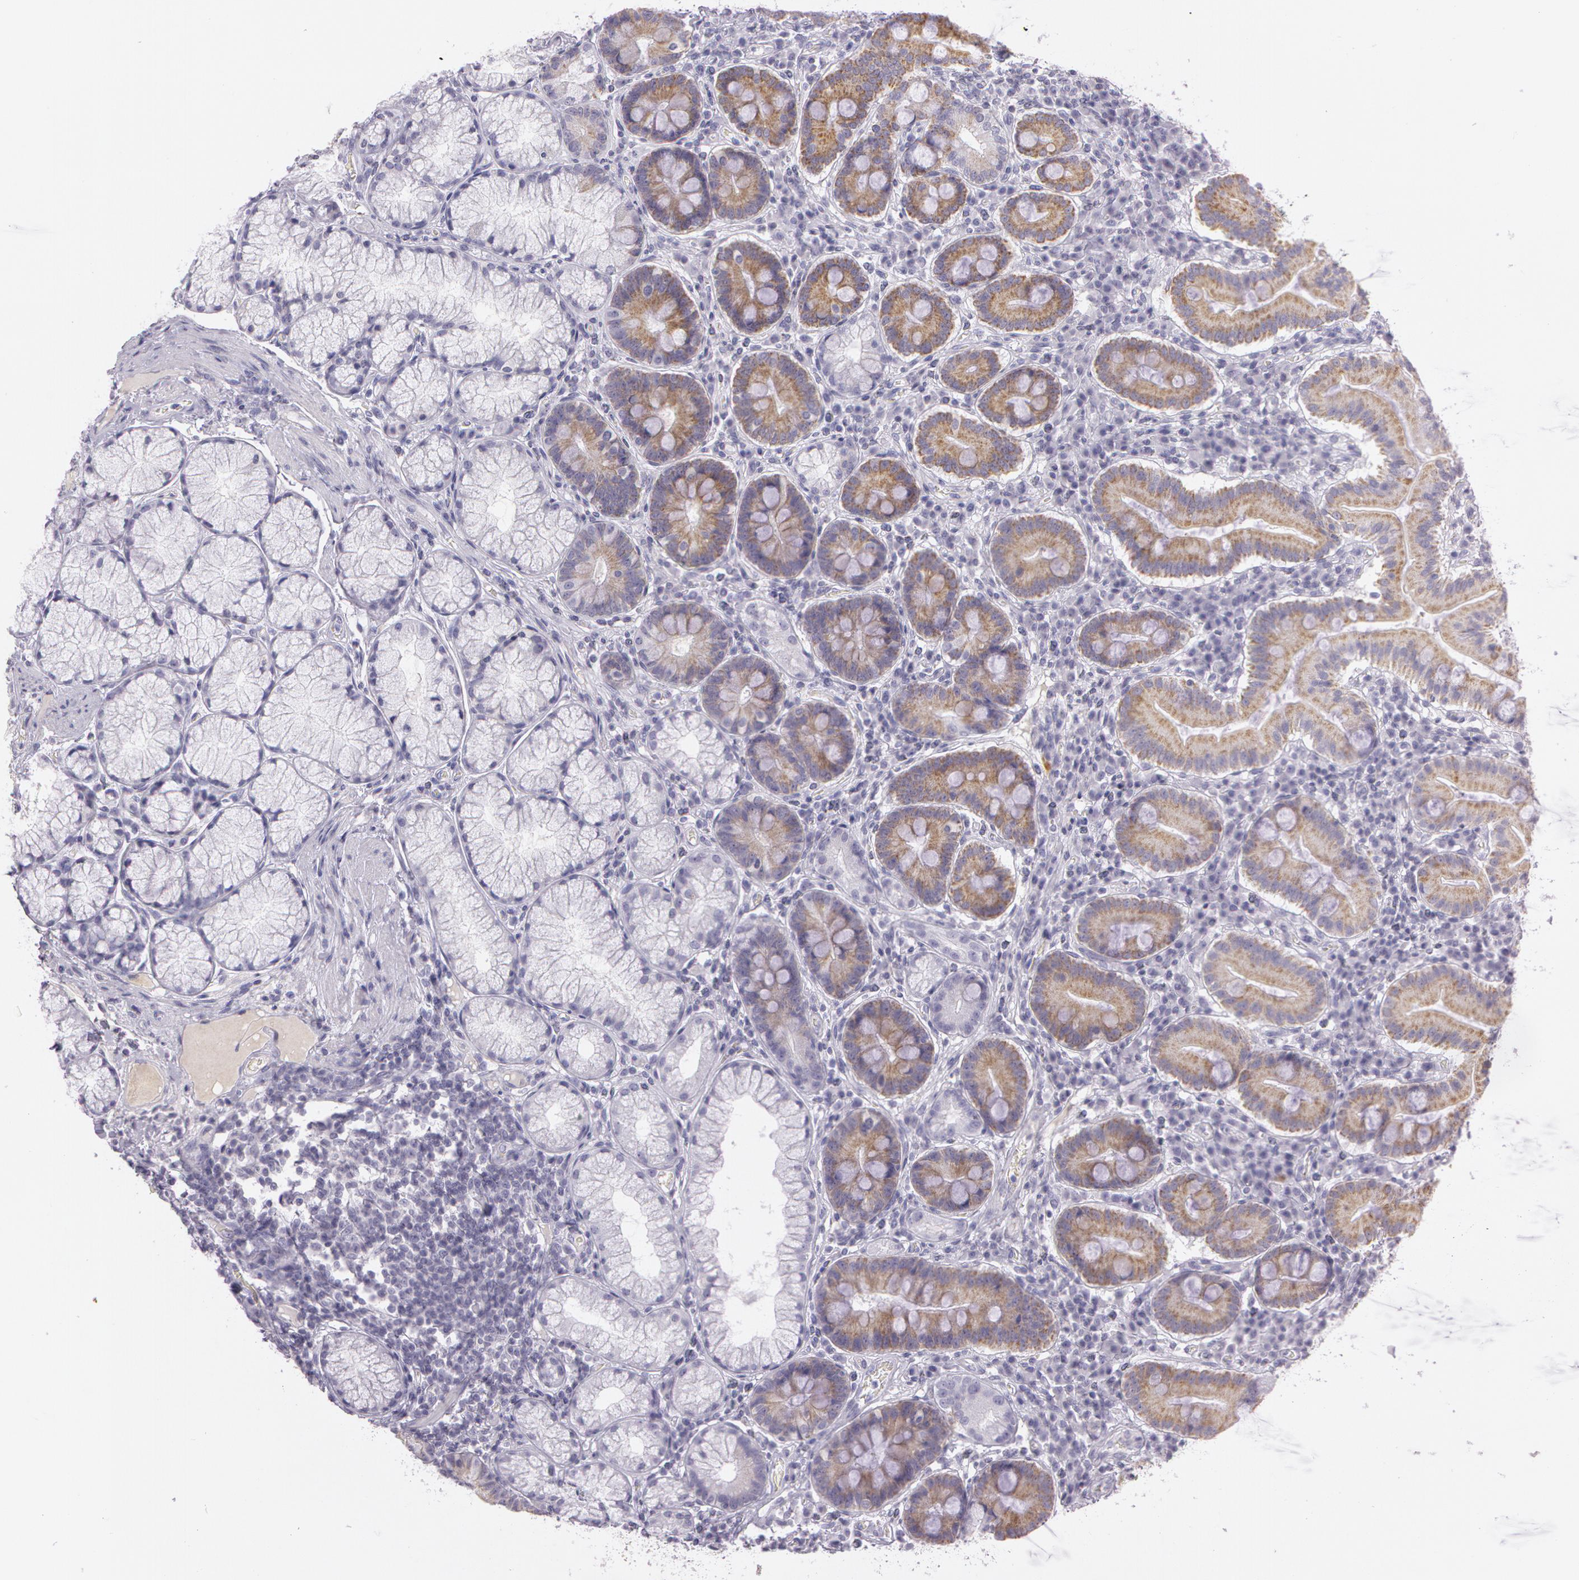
{"staining": {"intensity": "weak", "quantity": "25%-75%", "location": "cytoplasmic/membranous"}, "tissue": "duodenum", "cell_type": "Glandular cells", "image_type": "normal", "snomed": [{"axis": "morphology", "description": "Normal tissue, NOS"}, {"axis": "topography", "description": "Duodenum"}], "caption": "This micrograph reveals IHC staining of unremarkable duodenum, with low weak cytoplasmic/membranous positivity in about 25%-75% of glandular cells.", "gene": "OTC", "patient": {"sex": "male", "age": 50}}